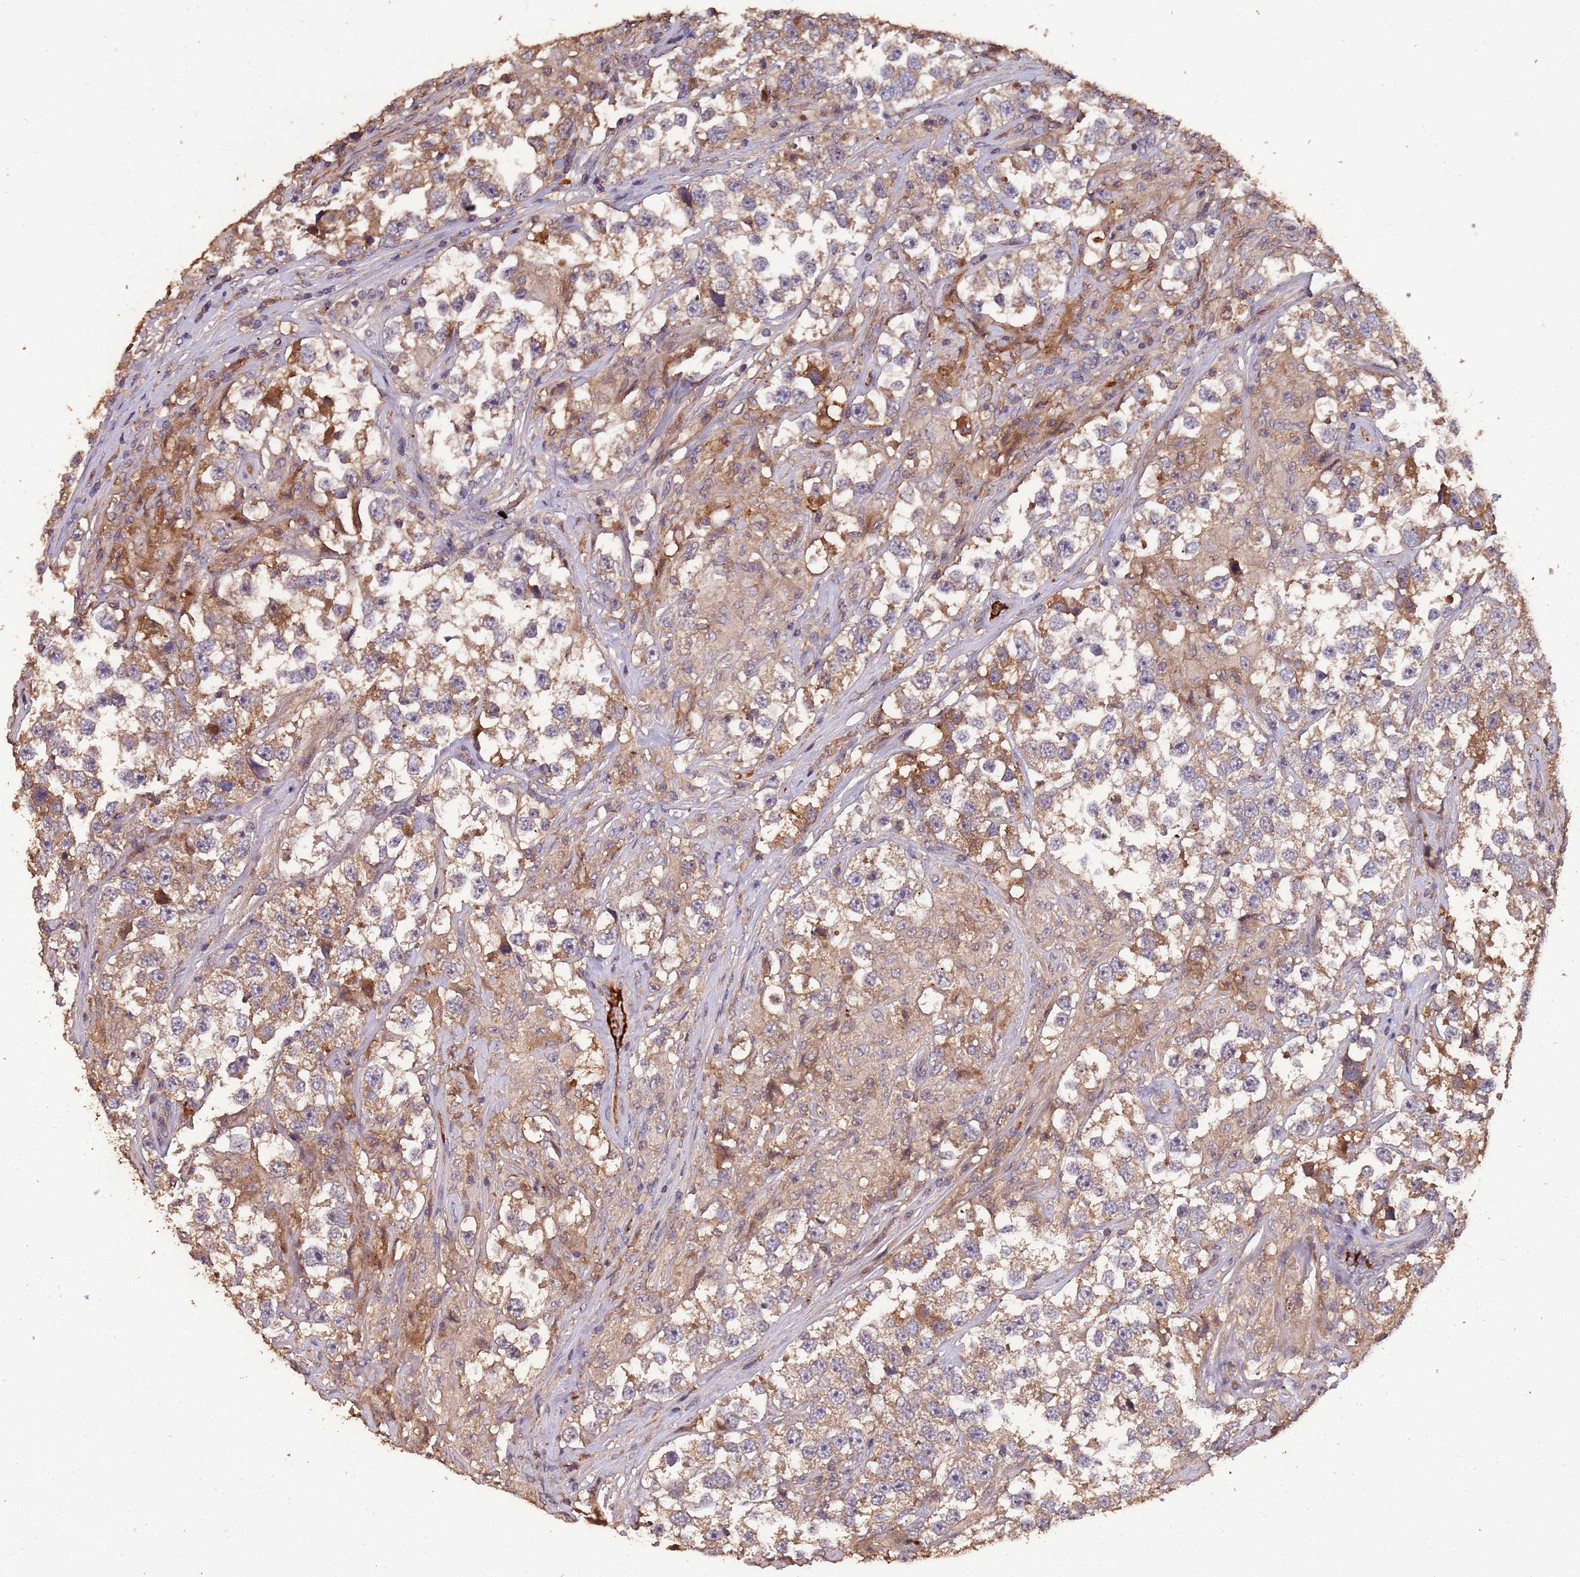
{"staining": {"intensity": "weak", "quantity": ">75%", "location": "cytoplasmic/membranous"}, "tissue": "testis cancer", "cell_type": "Tumor cells", "image_type": "cancer", "snomed": [{"axis": "morphology", "description": "Seminoma, NOS"}, {"axis": "topography", "description": "Testis"}], "caption": "Protein expression analysis of human seminoma (testis) reveals weak cytoplasmic/membranous staining in approximately >75% of tumor cells.", "gene": "CCDC184", "patient": {"sex": "male", "age": 46}}